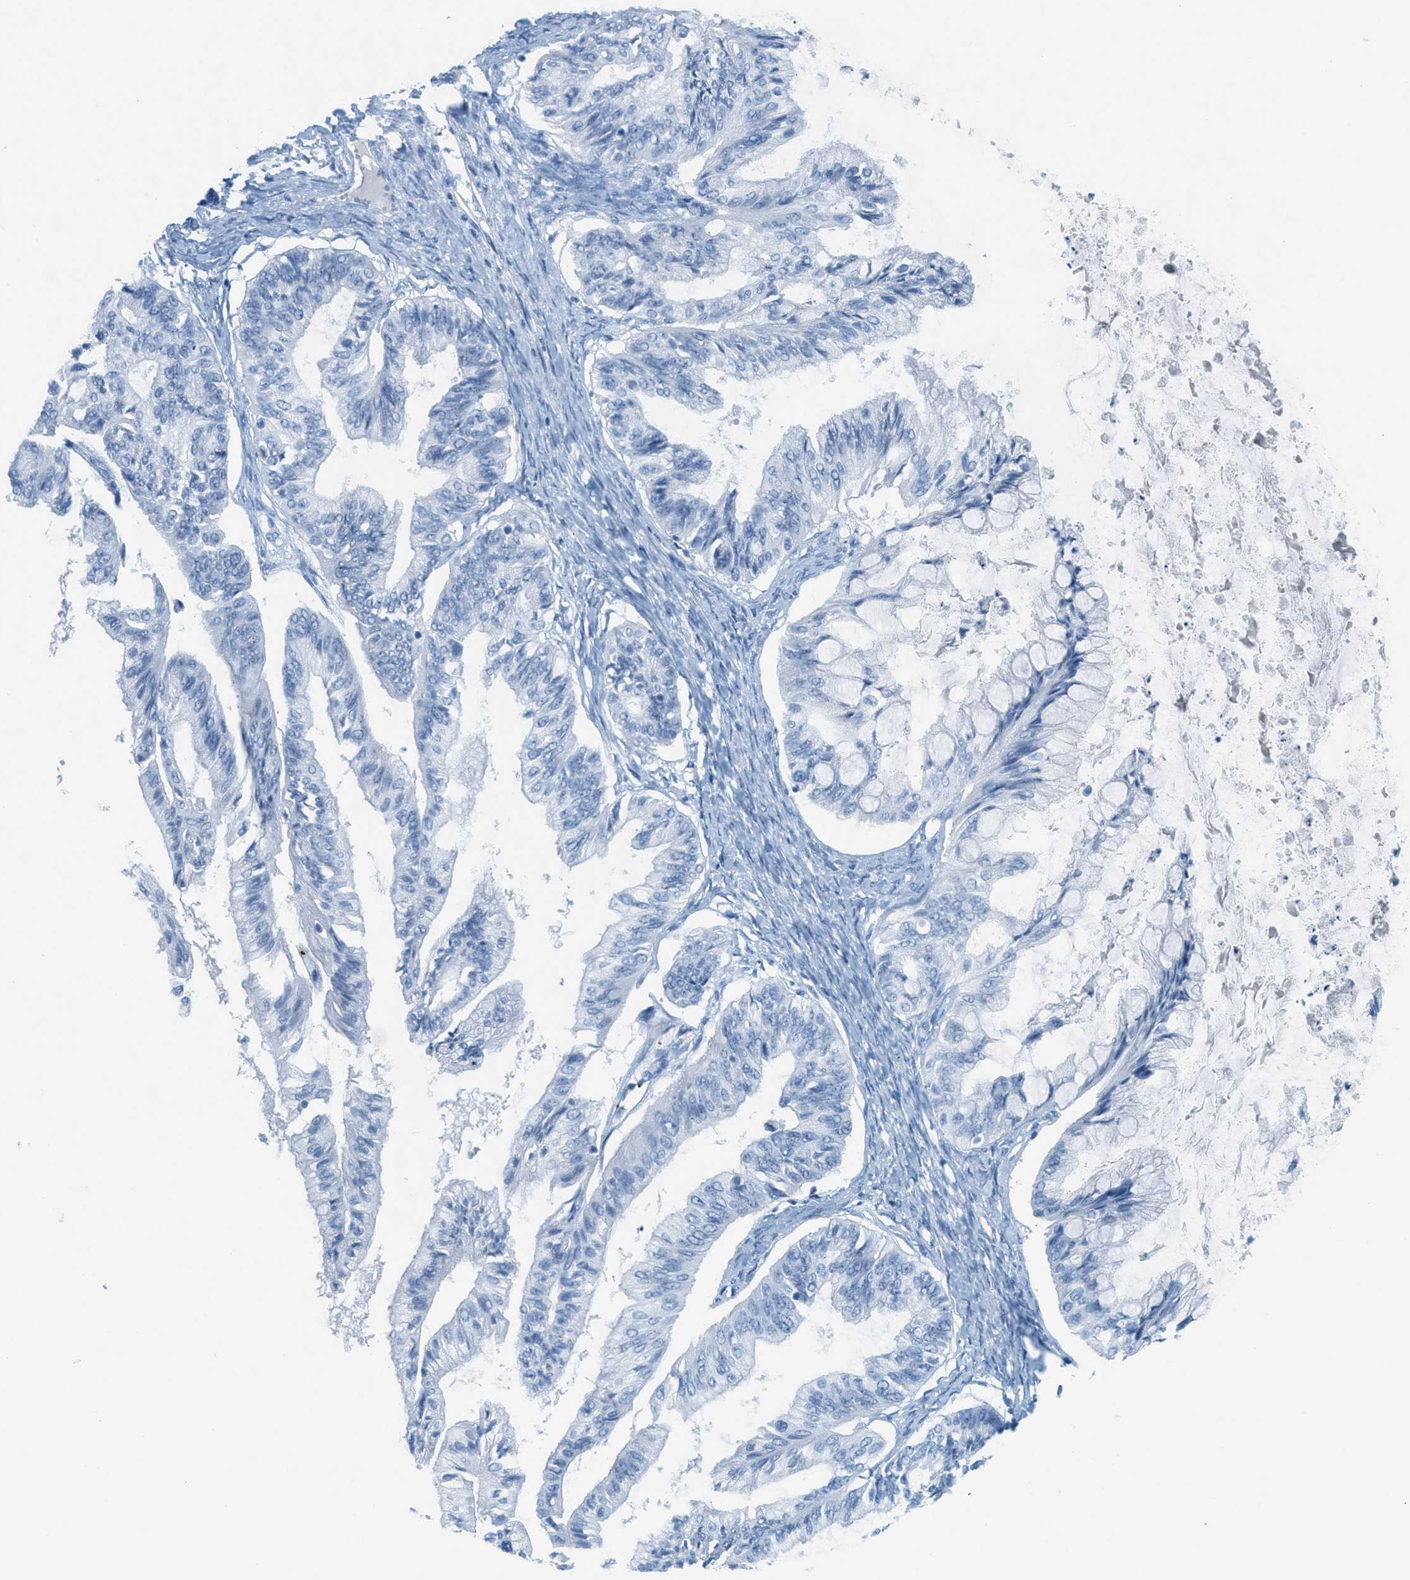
{"staining": {"intensity": "negative", "quantity": "none", "location": "none"}, "tissue": "ovarian cancer", "cell_type": "Tumor cells", "image_type": "cancer", "snomed": [{"axis": "morphology", "description": "Cystadenocarcinoma, mucinous, NOS"}, {"axis": "topography", "description": "Ovary"}], "caption": "Immunohistochemistry of ovarian mucinous cystadenocarcinoma displays no positivity in tumor cells. Brightfield microscopy of immunohistochemistry (IHC) stained with DAB (3,3'-diaminobenzidine) (brown) and hematoxylin (blue), captured at high magnification.", "gene": "PPBP", "patient": {"sex": "female", "age": 57}}